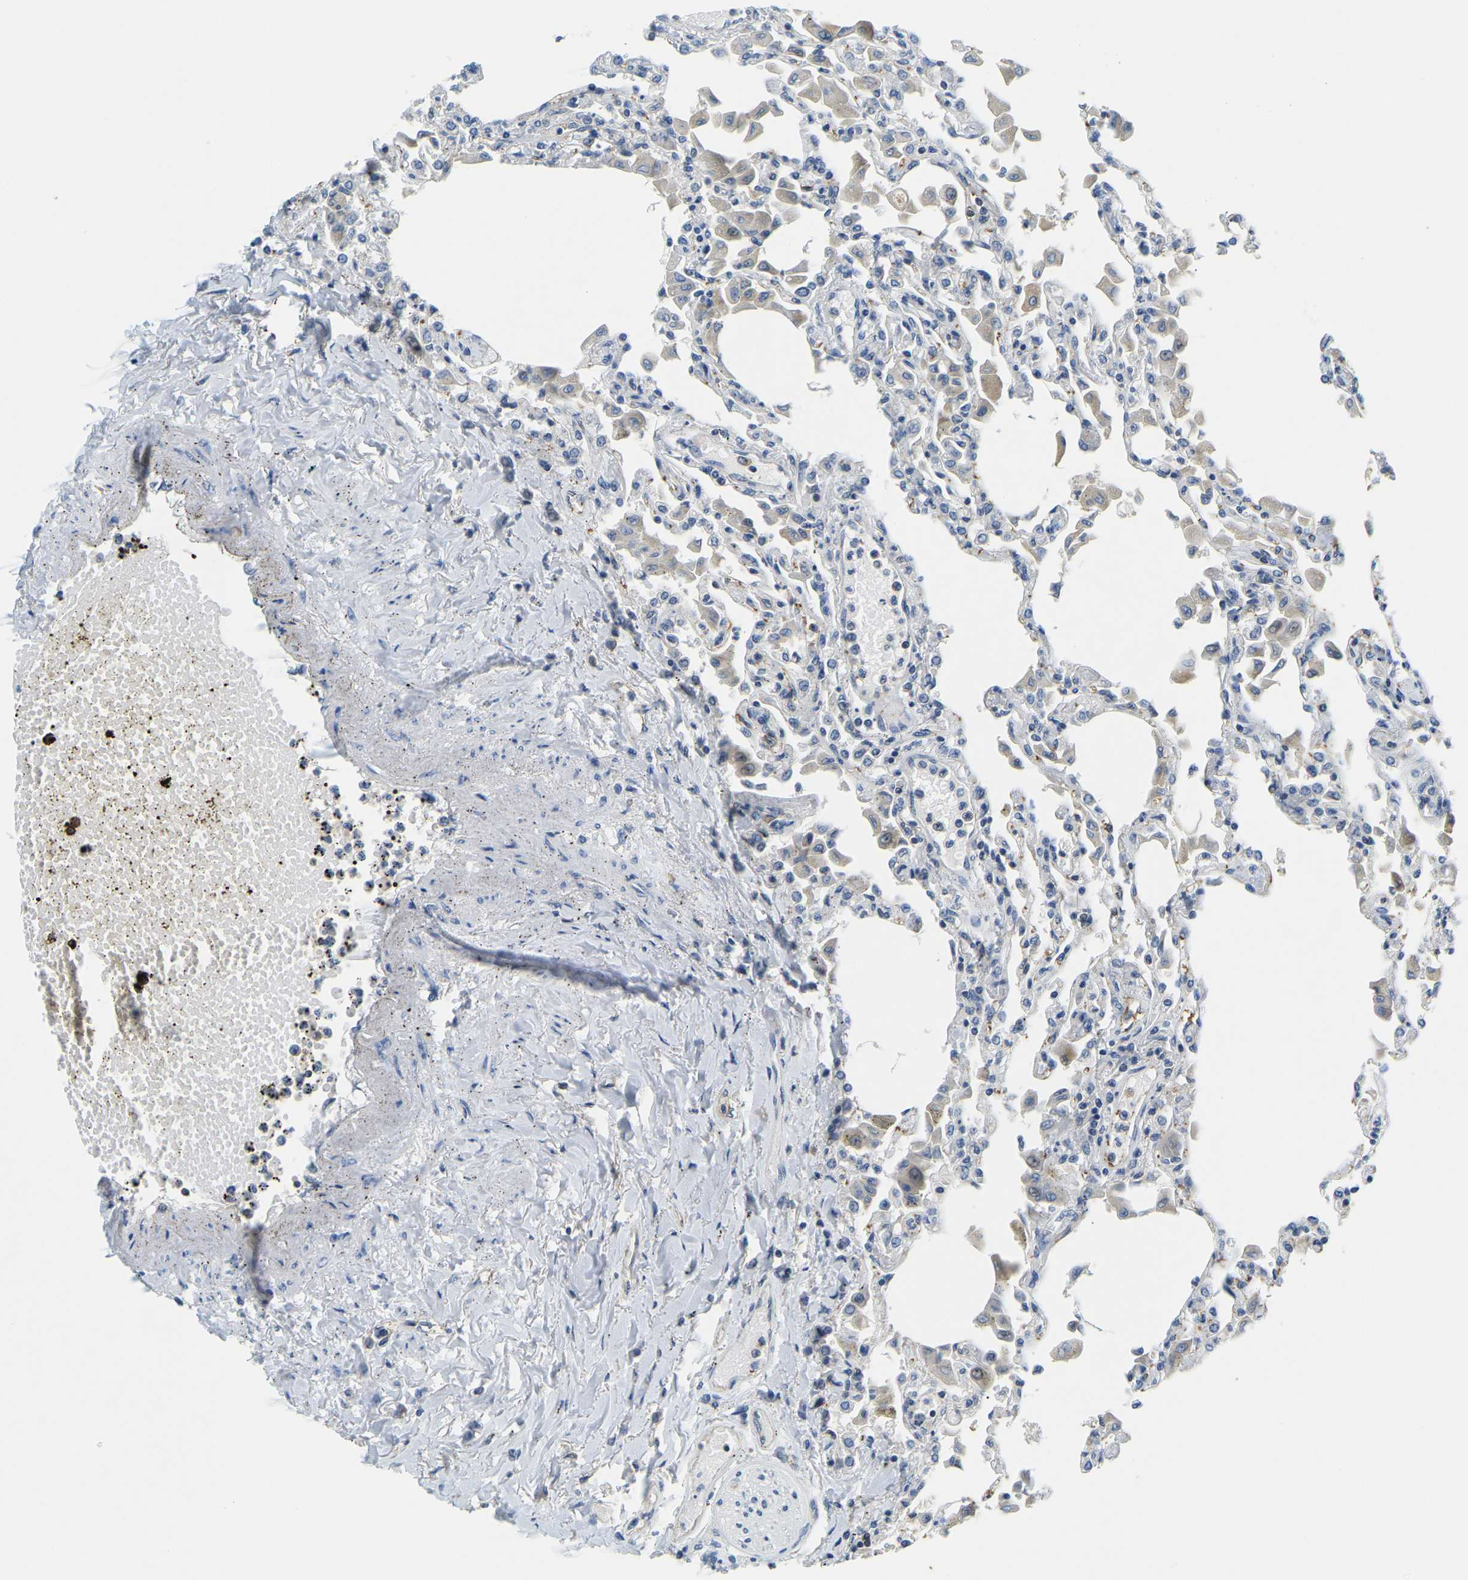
{"staining": {"intensity": "negative", "quantity": "none", "location": "none"}, "tissue": "lung", "cell_type": "Alveolar cells", "image_type": "normal", "snomed": [{"axis": "morphology", "description": "Normal tissue, NOS"}, {"axis": "topography", "description": "Bronchus"}, {"axis": "topography", "description": "Lung"}], "caption": "IHC histopathology image of normal lung: human lung stained with DAB (3,3'-diaminobenzidine) reveals no significant protein positivity in alveolar cells. (DAB immunohistochemistry visualized using brightfield microscopy, high magnification).", "gene": "RRP1", "patient": {"sex": "female", "age": 49}}